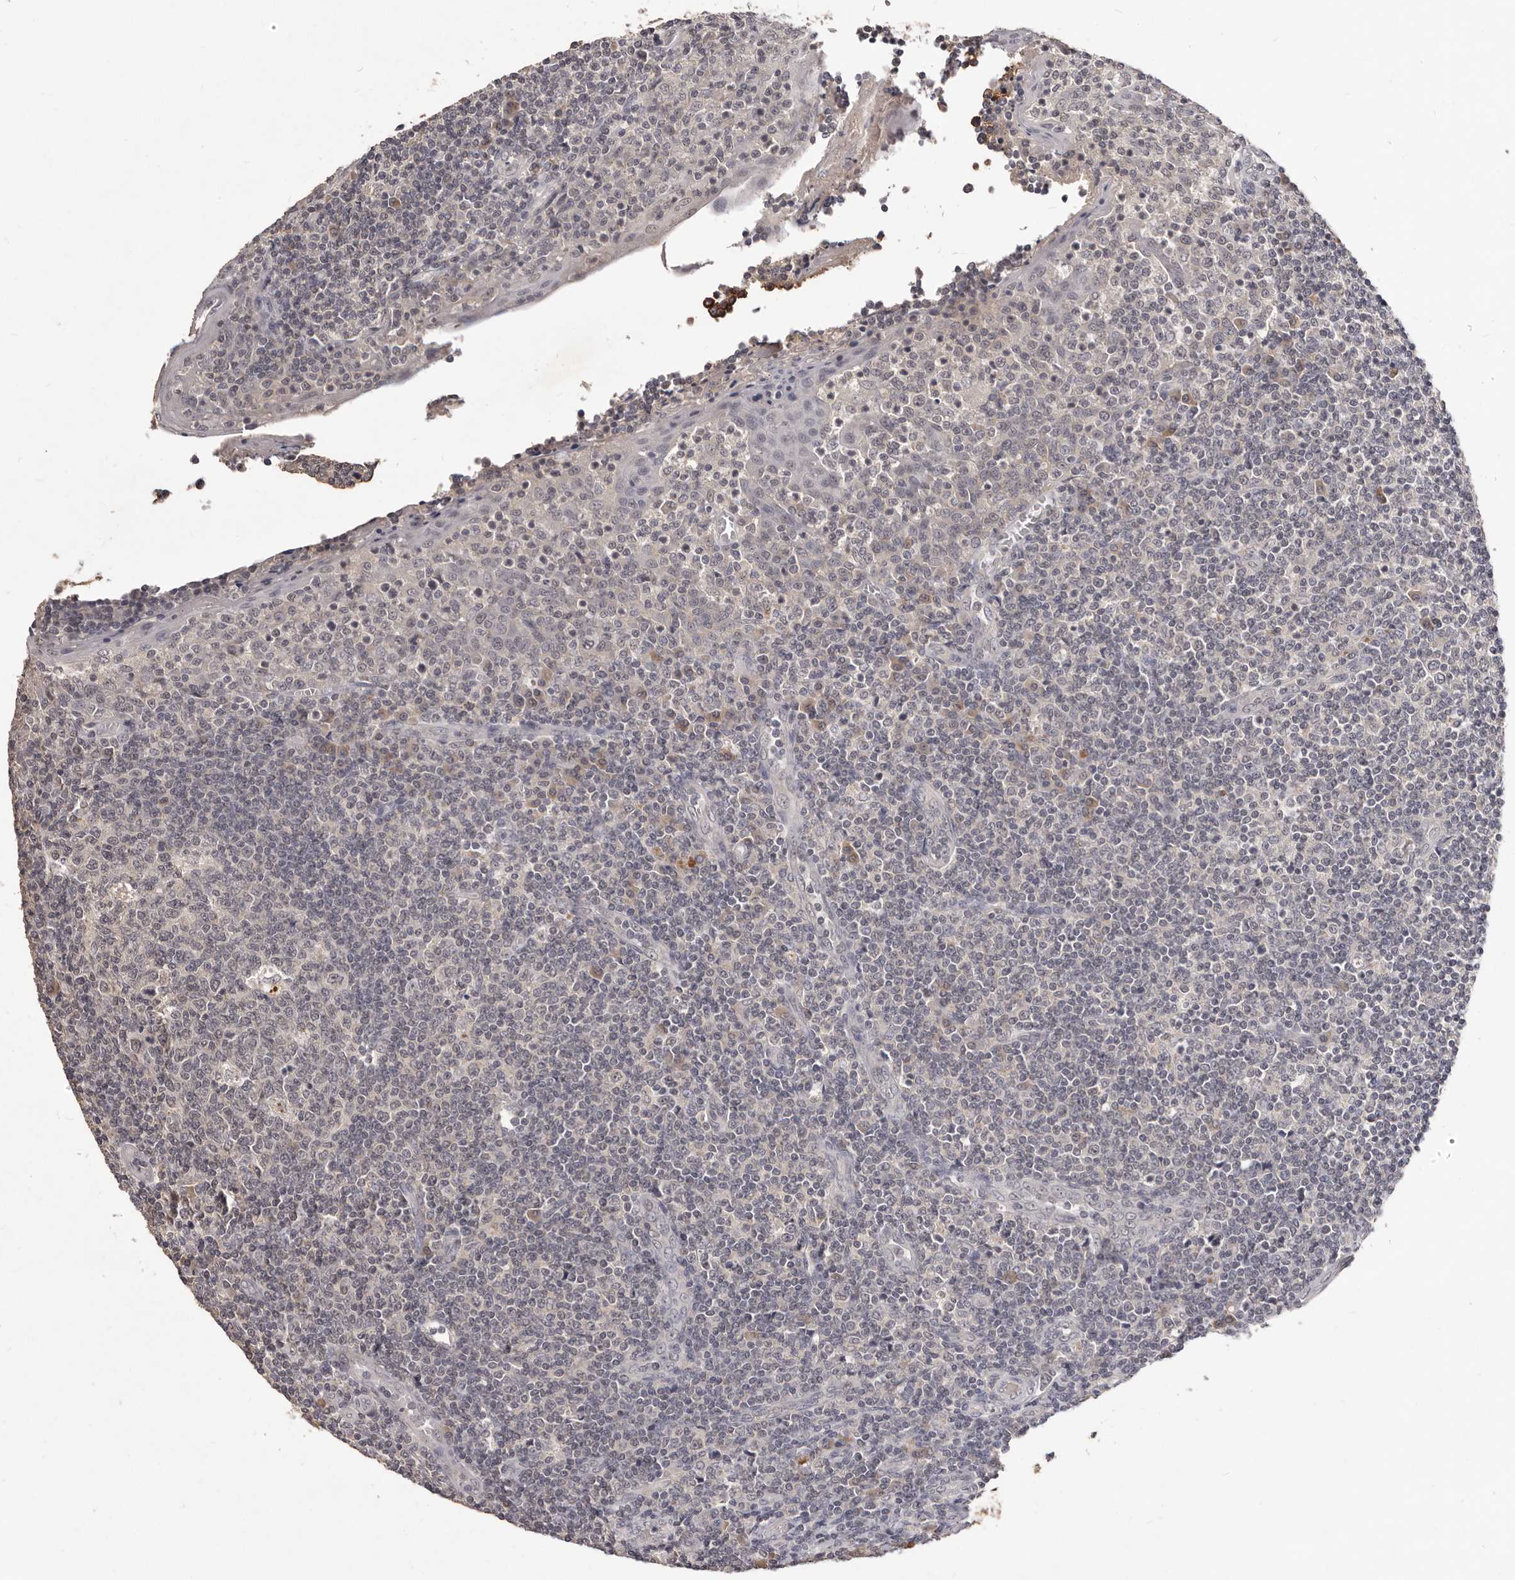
{"staining": {"intensity": "weak", "quantity": "<25%", "location": "nuclear"}, "tissue": "tonsil", "cell_type": "Germinal center cells", "image_type": "normal", "snomed": [{"axis": "morphology", "description": "Normal tissue, NOS"}, {"axis": "topography", "description": "Tonsil"}], "caption": "Immunohistochemistry of unremarkable tonsil shows no expression in germinal center cells.", "gene": "TSPAN13", "patient": {"sex": "female", "age": 19}}